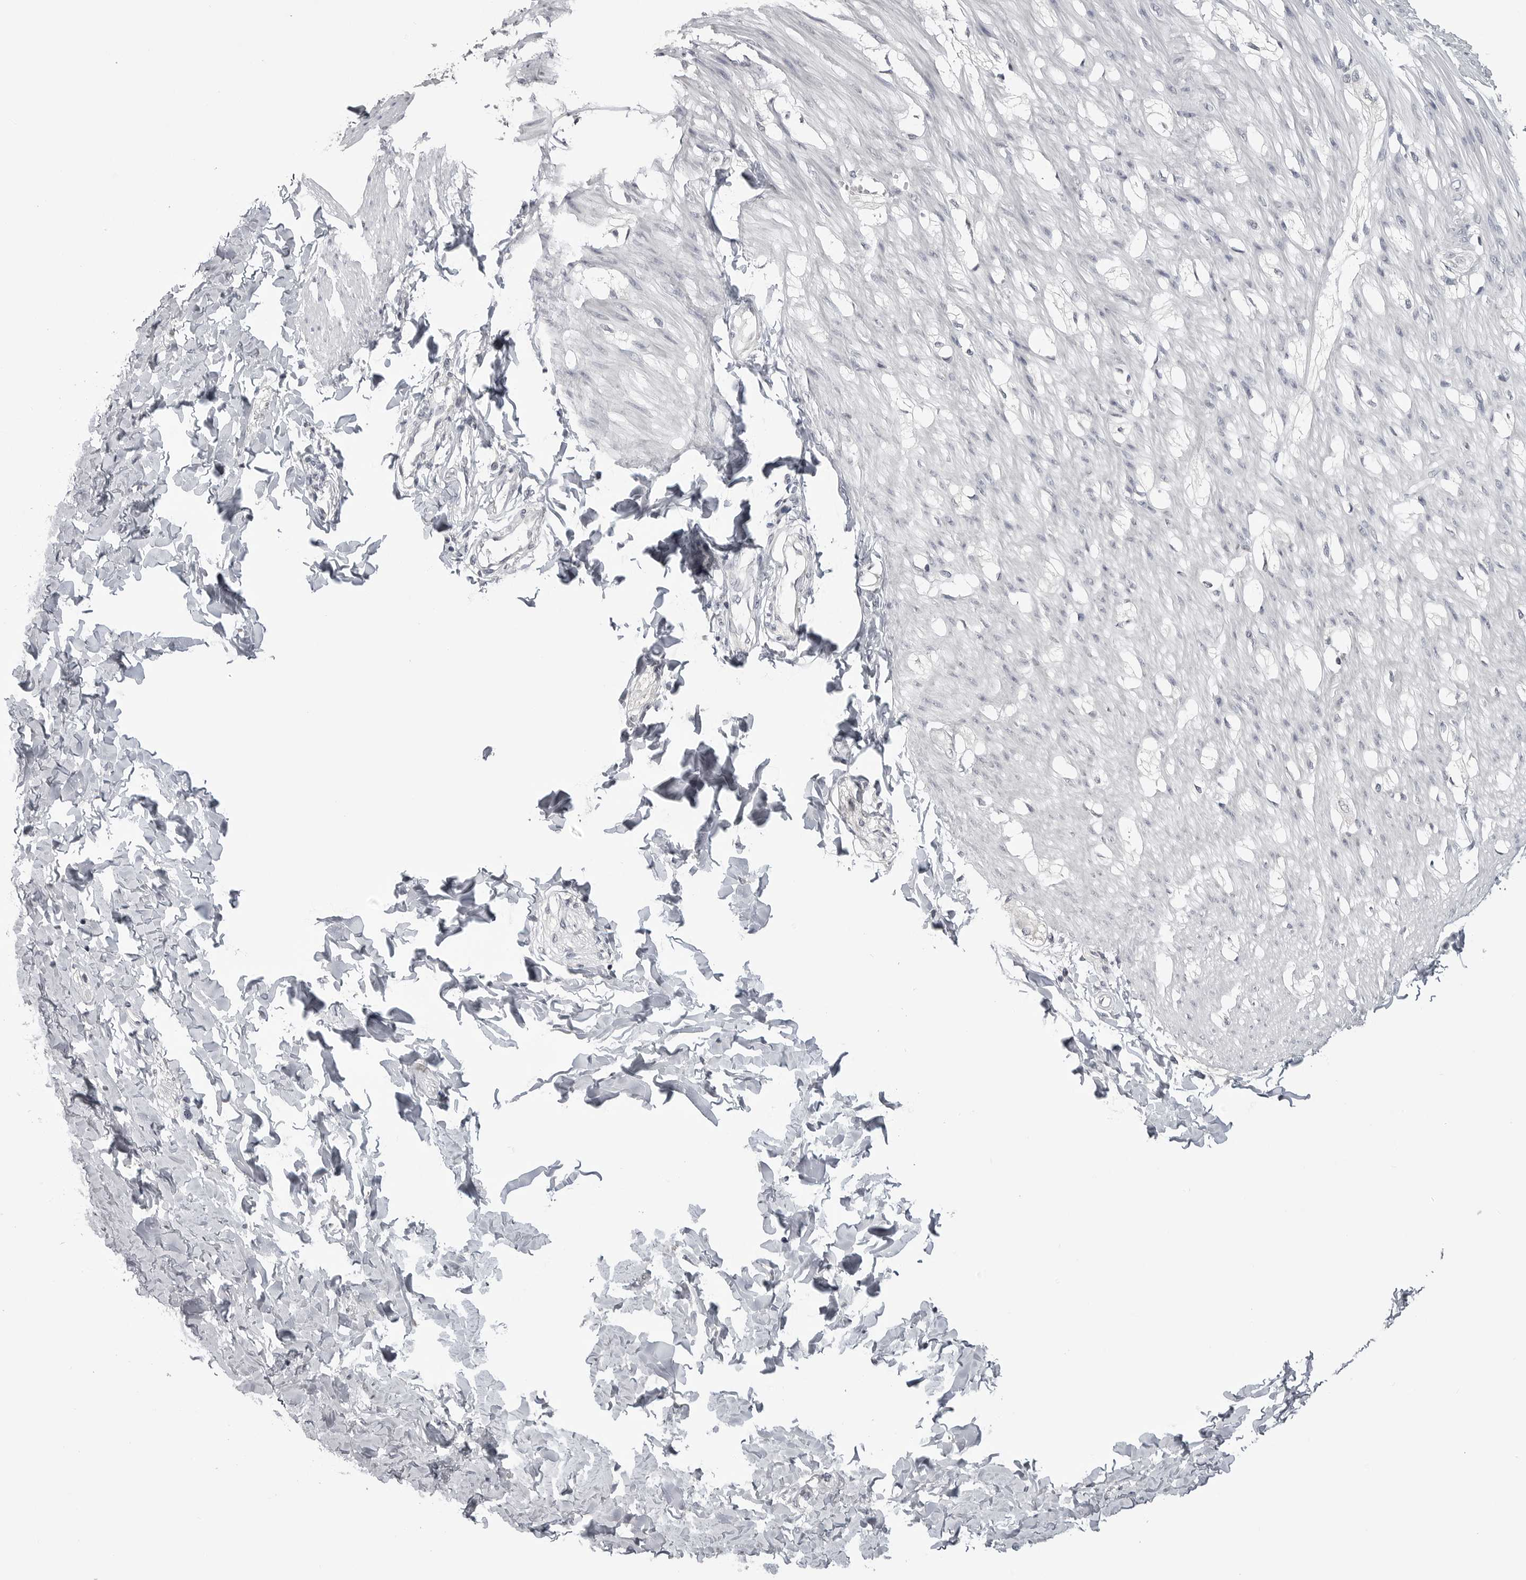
{"staining": {"intensity": "negative", "quantity": "none", "location": "none"}, "tissue": "smooth muscle", "cell_type": "Smooth muscle cells", "image_type": "normal", "snomed": [{"axis": "morphology", "description": "Normal tissue, NOS"}, {"axis": "morphology", "description": "Adenocarcinoma, NOS"}, {"axis": "topography", "description": "Smooth muscle"}, {"axis": "topography", "description": "Colon"}], "caption": "An immunohistochemistry (IHC) image of unremarkable smooth muscle is shown. There is no staining in smooth muscle cells of smooth muscle.", "gene": "GPN2", "patient": {"sex": "male", "age": 14}}